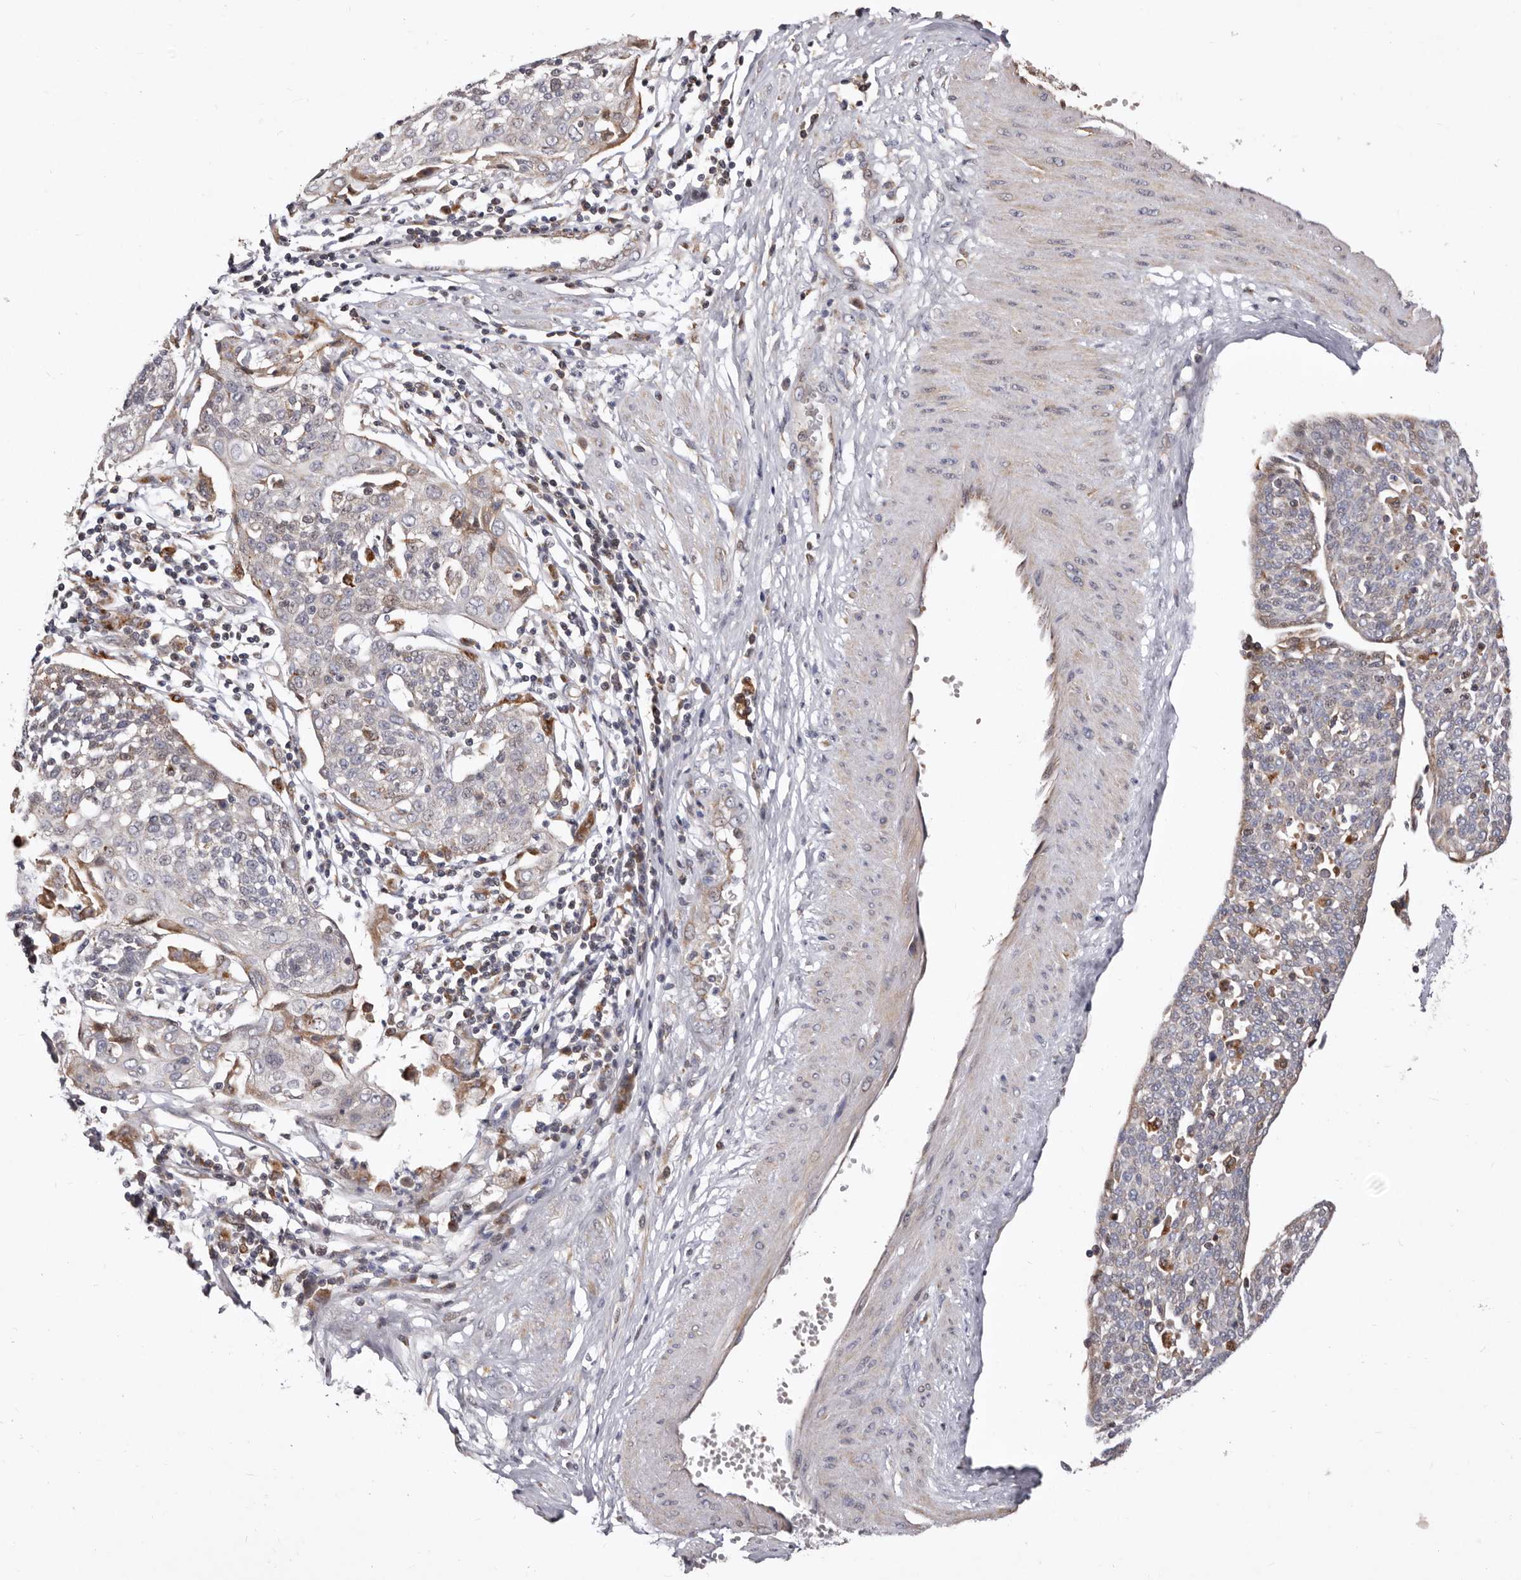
{"staining": {"intensity": "weak", "quantity": "<25%", "location": "cytoplasmic/membranous"}, "tissue": "cervical cancer", "cell_type": "Tumor cells", "image_type": "cancer", "snomed": [{"axis": "morphology", "description": "Squamous cell carcinoma, NOS"}, {"axis": "topography", "description": "Cervix"}], "caption": "Tumor cells are negative for protein expression in human cervical squamous cell carcinoma.", "gene": "NUBPL", "patient": {"sex": "female", "age": 34}}